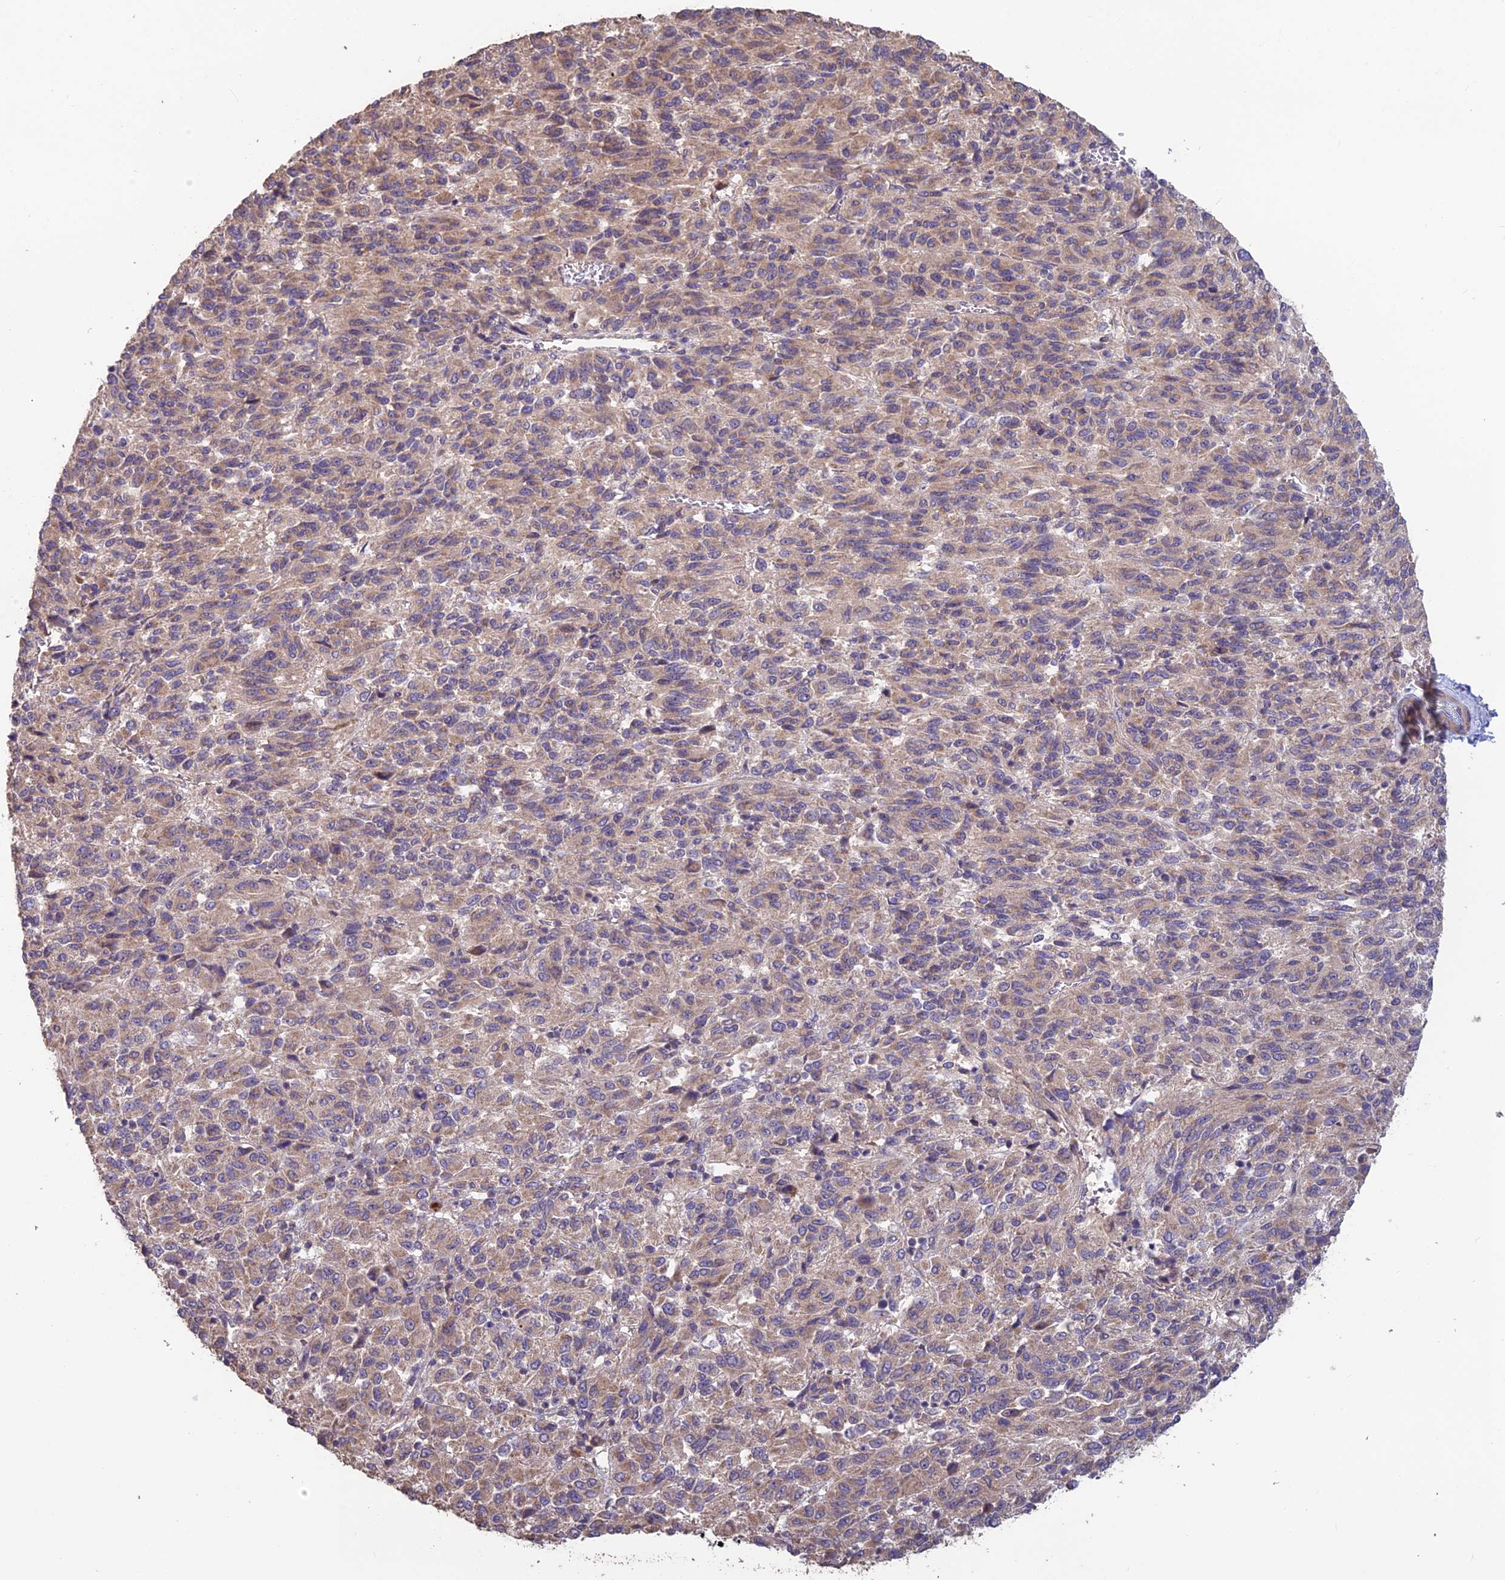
{"staining": {"intensity": "weak", "quantity": "25%-75%", "location": "cytoplasmic/membranous"}, "tissue": "melanoma", "cell_type": "Tumor cells", "image_type": "cancer", "snomed": [{"axis": "morphology", "description": "Malignant melanoma, Metastatic site"}, {"axis": "topography", "description": "Lung"}], "caption": "IHC image of neoplastic tissue: melanoma stained using IHC exhibits low levels of weak protein expression localized specifically in the cytoplasmic/membranous of tumor cells, appearing as a cytoplasmic/membranous brown color.", "gene": "SHISA5", "patient": {"sex": "male", "age": 64}}